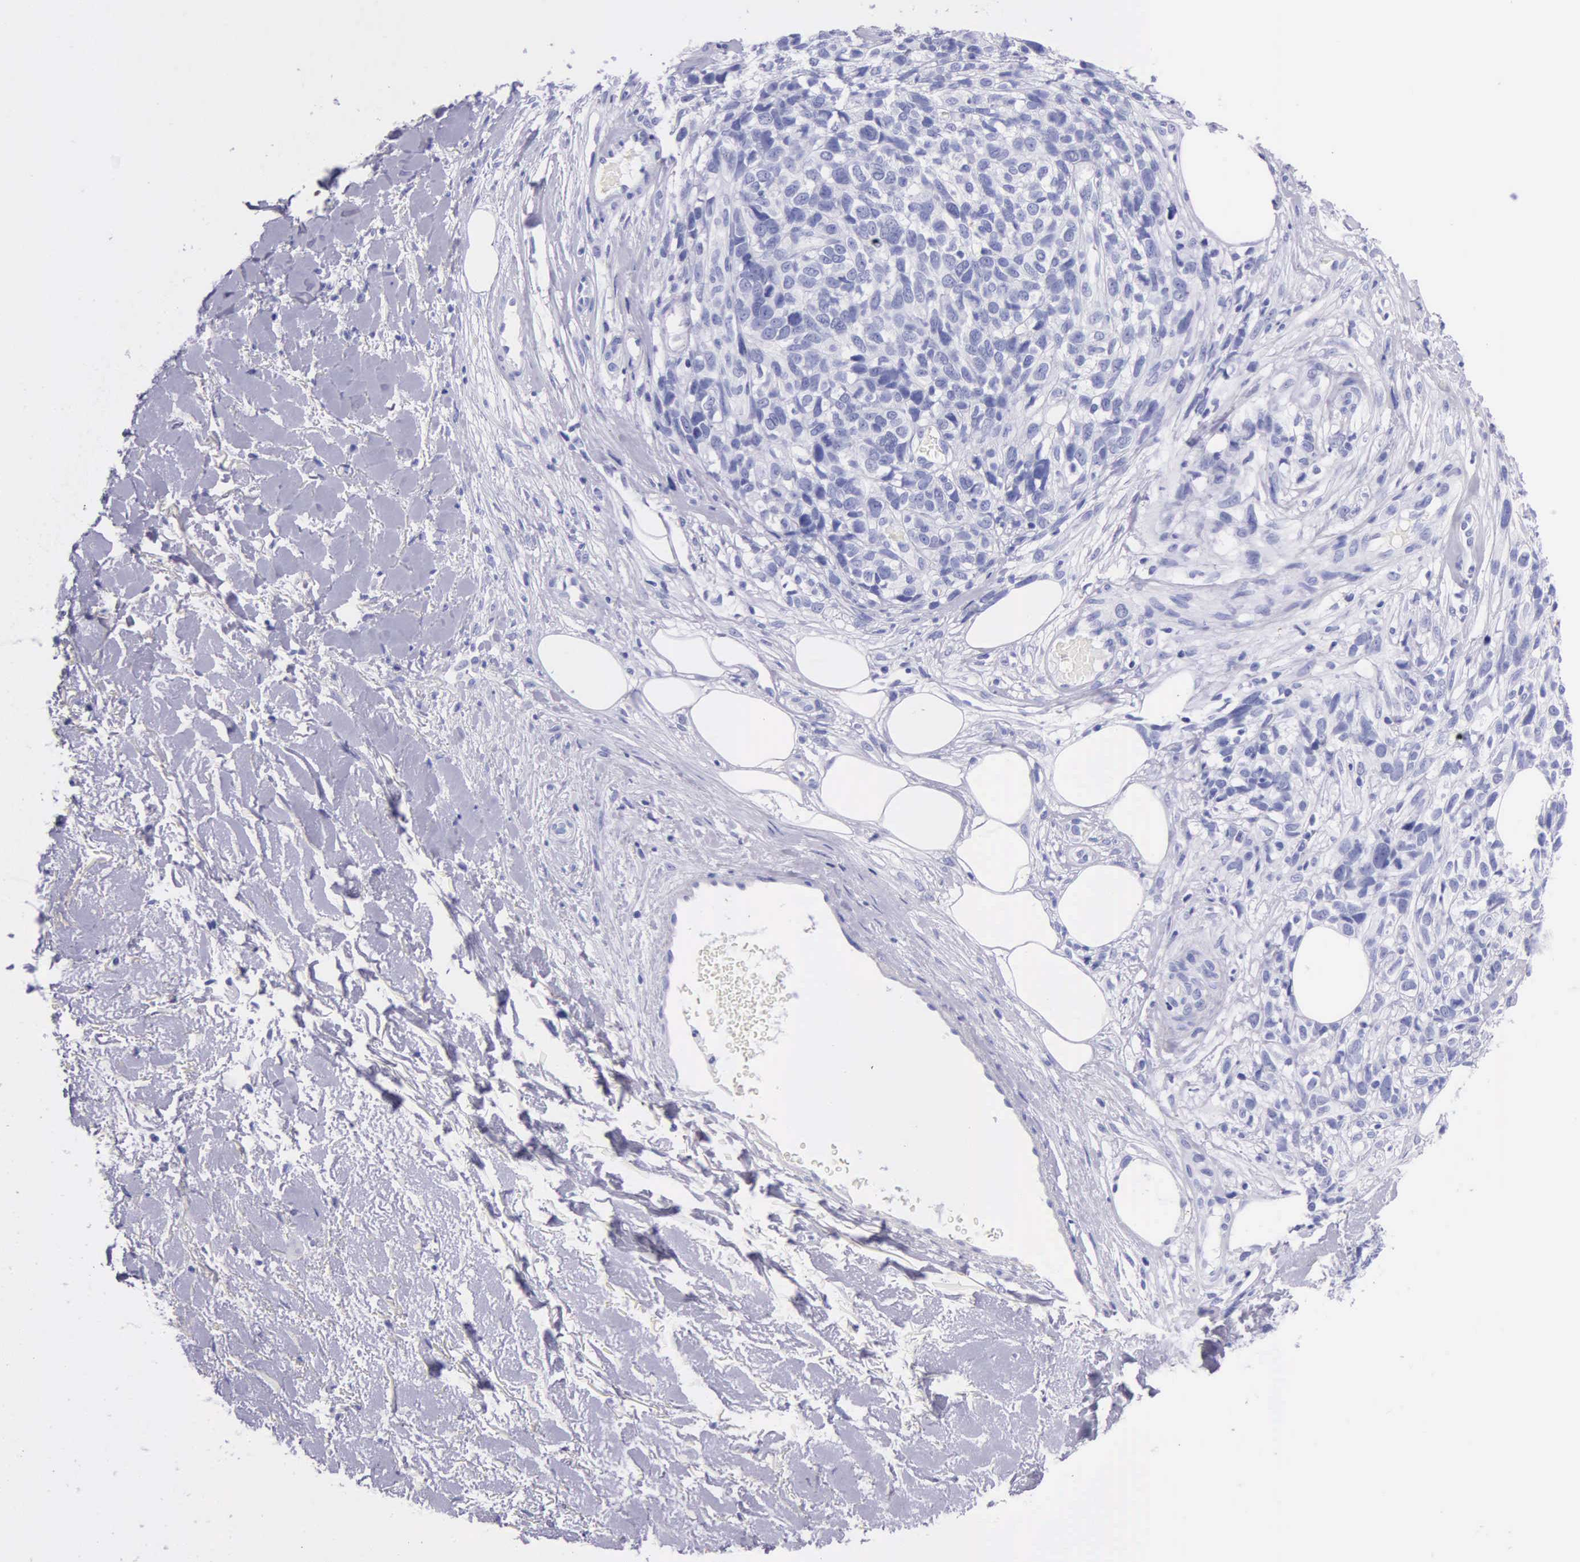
{"staining": {"intensity": "negative", "quantity": "none", "location": "none"}, "tissue": "melanoma", "cell_type": "Tumor cells", "image_type": "cancer", "snomed": [{"axis": "morphology", "description": "Malignant melanoma, NOS"}, {"axis": "topography", "description": "Skin"}], "caption": "A photomicrograph of human melanoma is negative for staining in tumor cells.", "gene": "KLK3", "patient": {"sex": "female", "age": 85}}